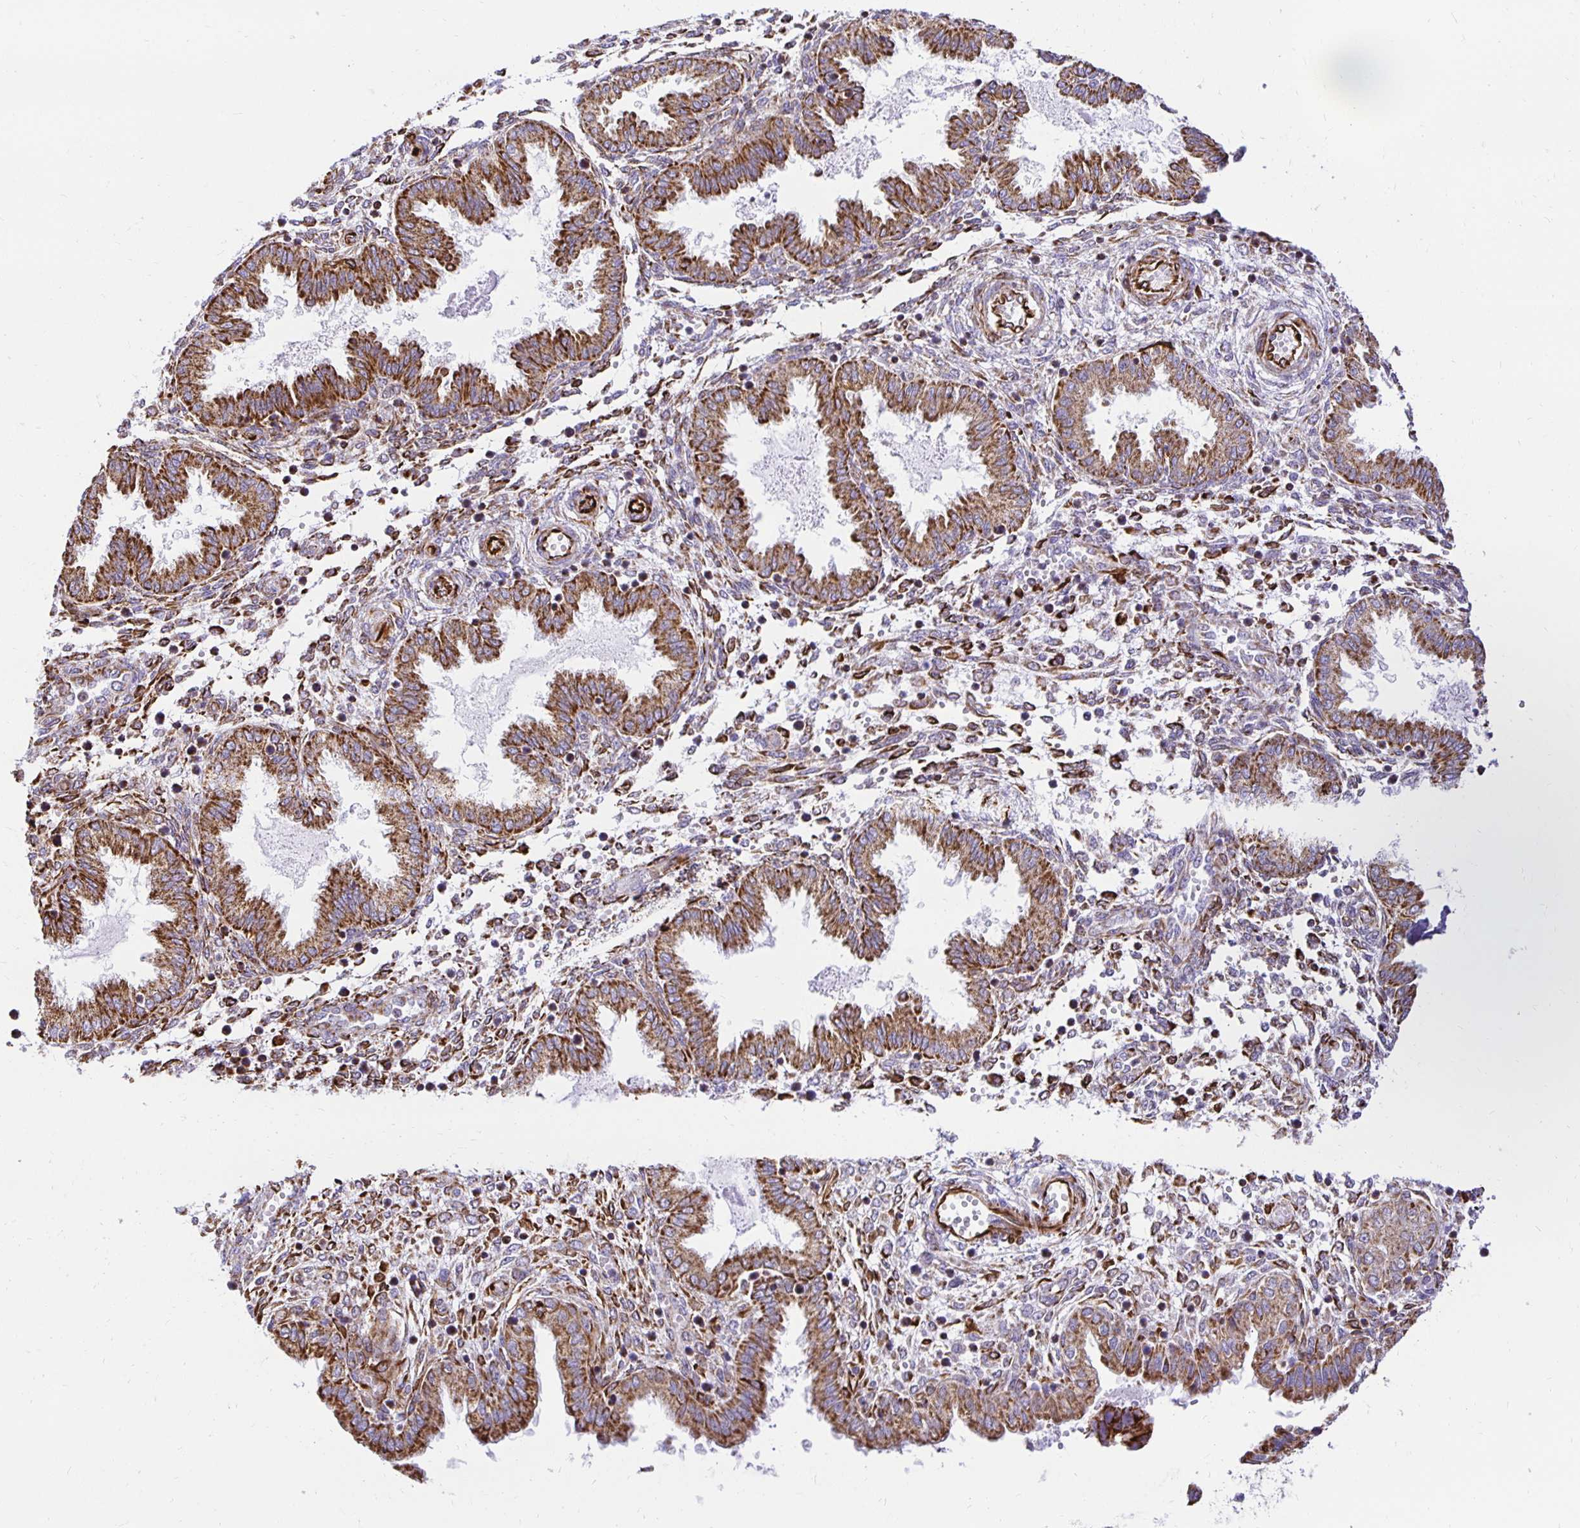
{"staining": {"intensity": "strong", "quantity": "<25%", "location": "cytoplasmic/membranous"}, "tissue": "endometrium", "cell_type": "Cells in endometrial stroma", "image_type": "normal", "snomed": [{"axis": "morphology", "description": "Normal tissue, NOS"}, {"axis": "topography", "description": "Endometrium"}], "caption": "Brown immunohistochemical staining in normal endometrium reveals strong cytoplasmic/membranous expression in about <25% of cells in endometrial stroma. Immunohistochemistry stains the protein in brown and the nuclei are stained blue.", "gene": "PLAAT2", "patient": {"sex": "female", "age": 33}}